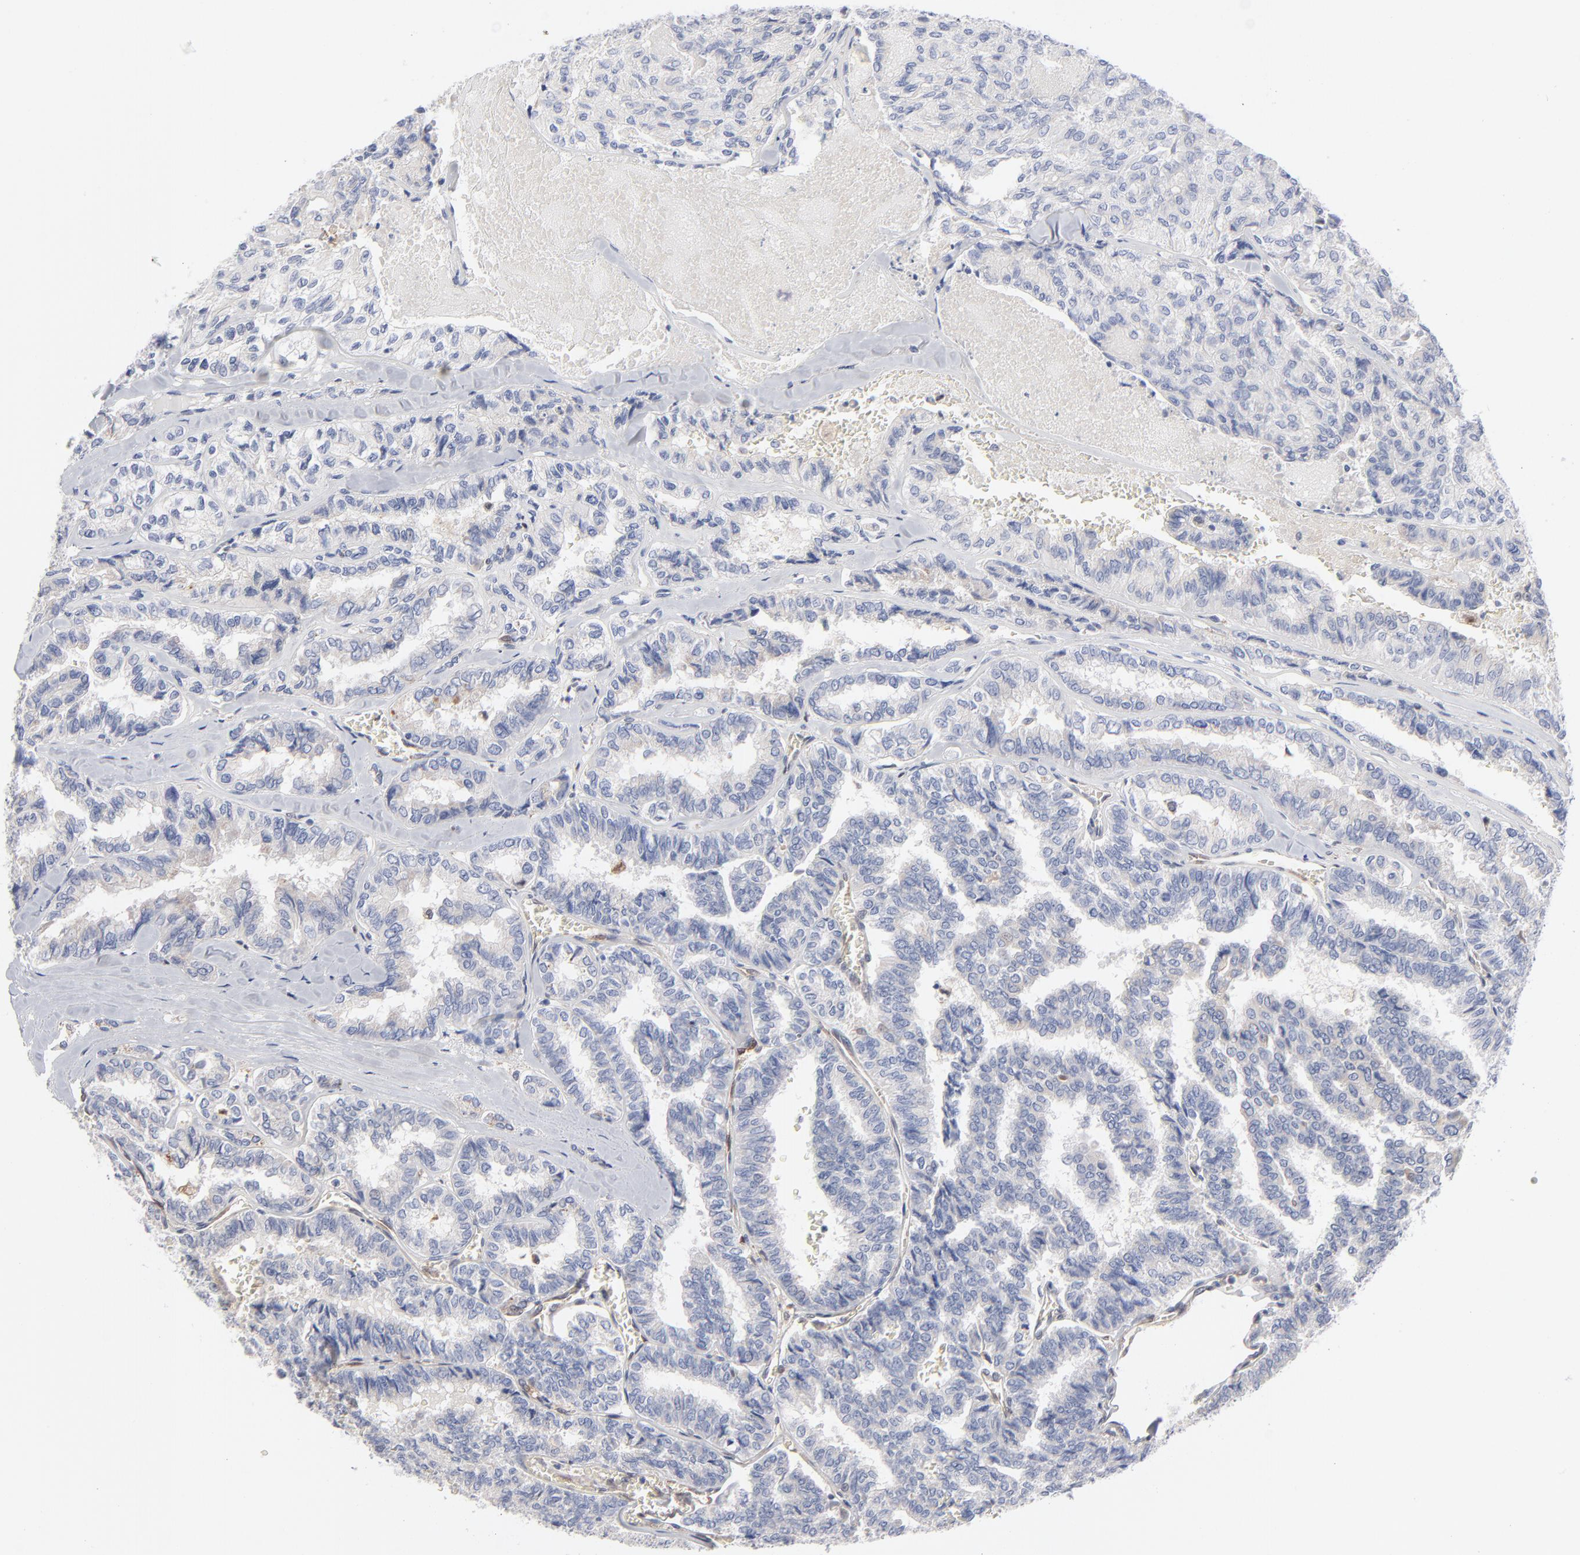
{"staining": {"intensity": "negative", "quantity": "none", "location": "none"}, "tissue": "thyroid cancer", "cell_type": "Tumor cells", "image_type": "cancer", "snomed": [{"axis": "morphology", "description": "Papillary adenocarcinoma, NOS"}, {"axis": "topography", "description": "Thyroid gland"}], "caption": "Tumor cells show no significant protein positivity in papillary adenocarcinoma (thyroid).", "gene": "ARRB1", "patient": {"sex": "female", "age": 35}}